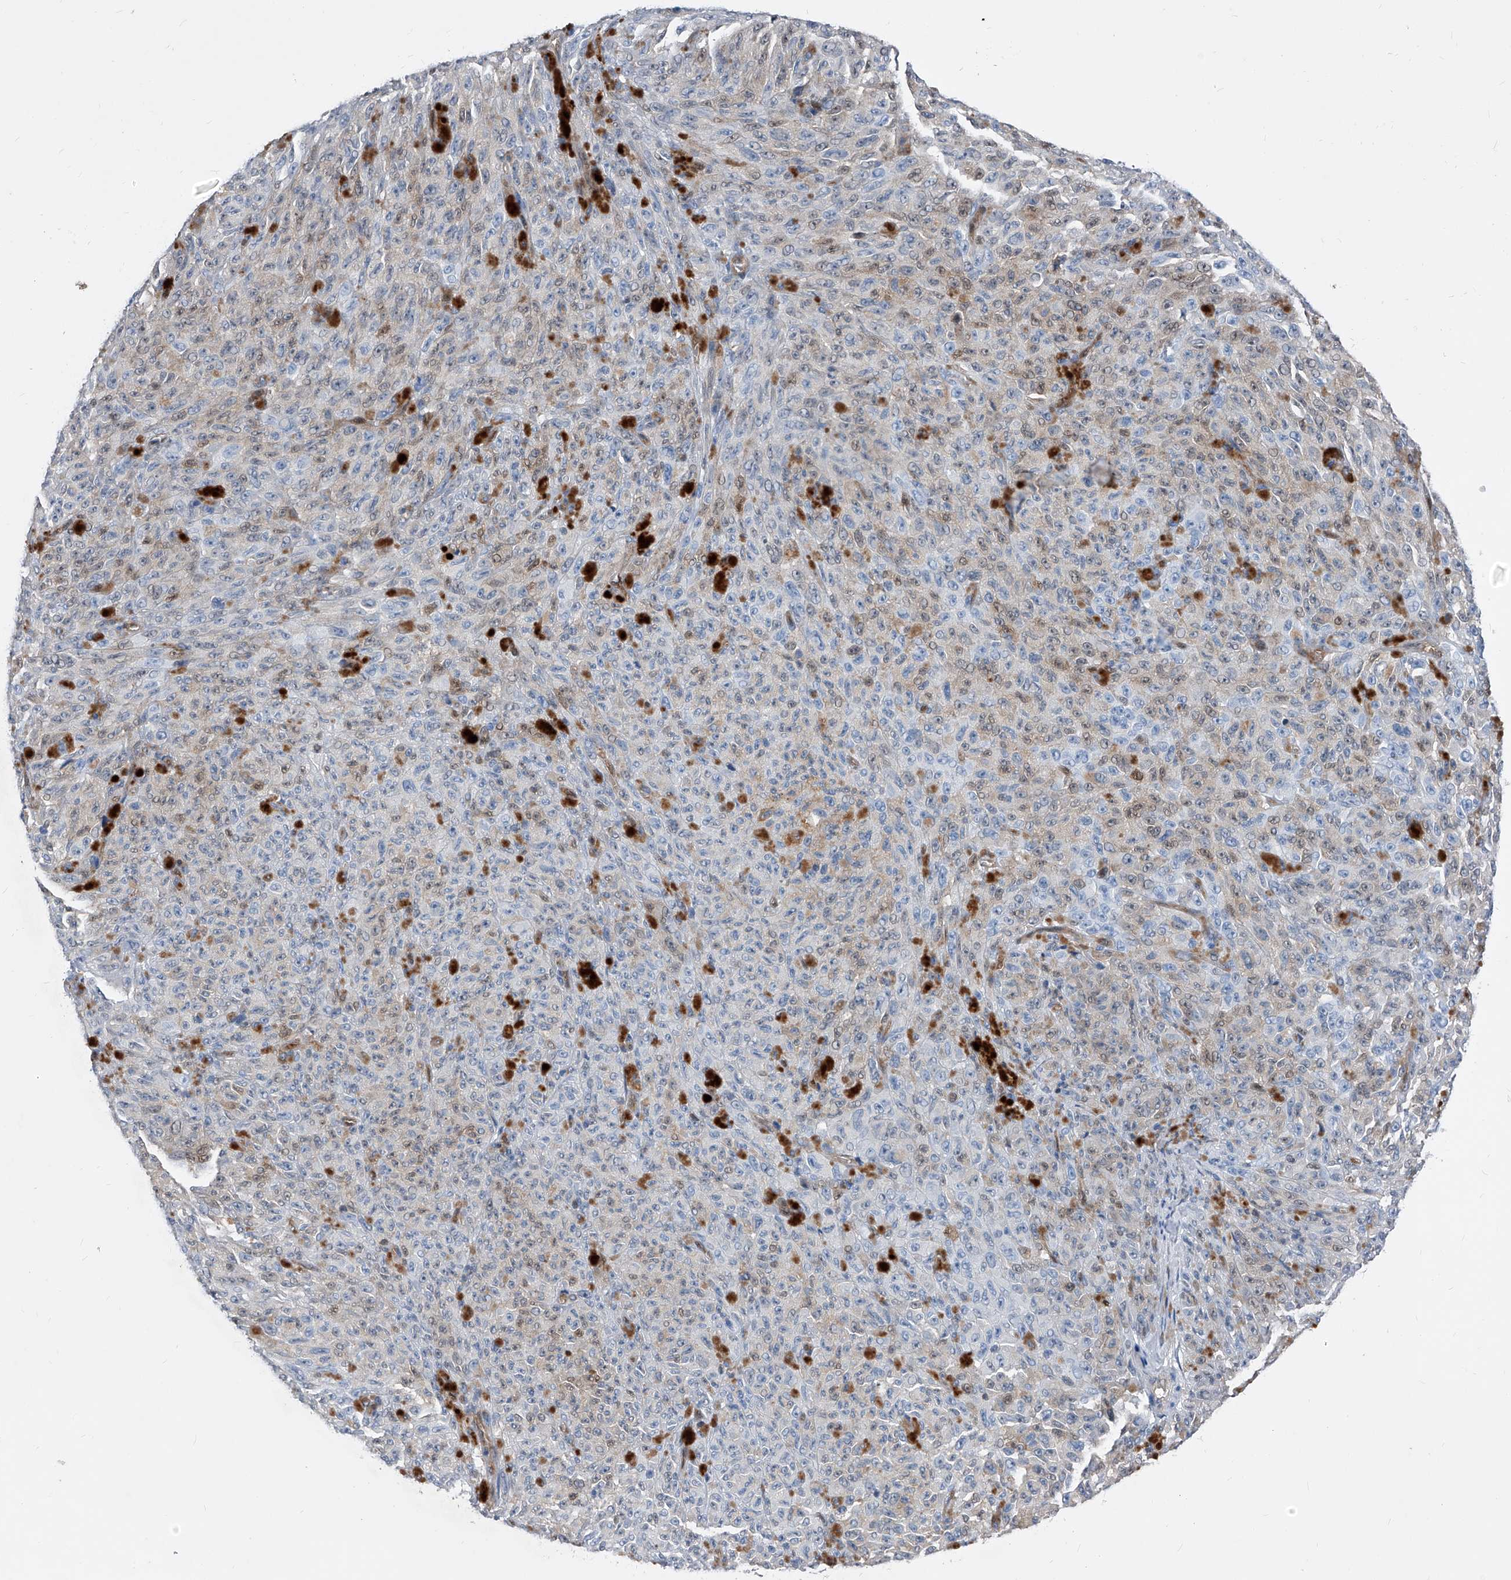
{"staining": {"intensity": "negative", "quantity": "none", "location": "none"}, "tissue": "melanoma", "cell_type": "Tumor cells", "image_type": "cancer", "snomed": [{"axis": "morphology", "description": "Malignant melanoma, NOS"}, {"axis": "topography", "description": "Skin"}], "caption": "High power microscopy micrograph of an IHC micrograph of malignant melanoma, revealing no significant expression in tumor cells.", "gene": "MAP2K6", "patient": {"sex": "female", "age": 82}}